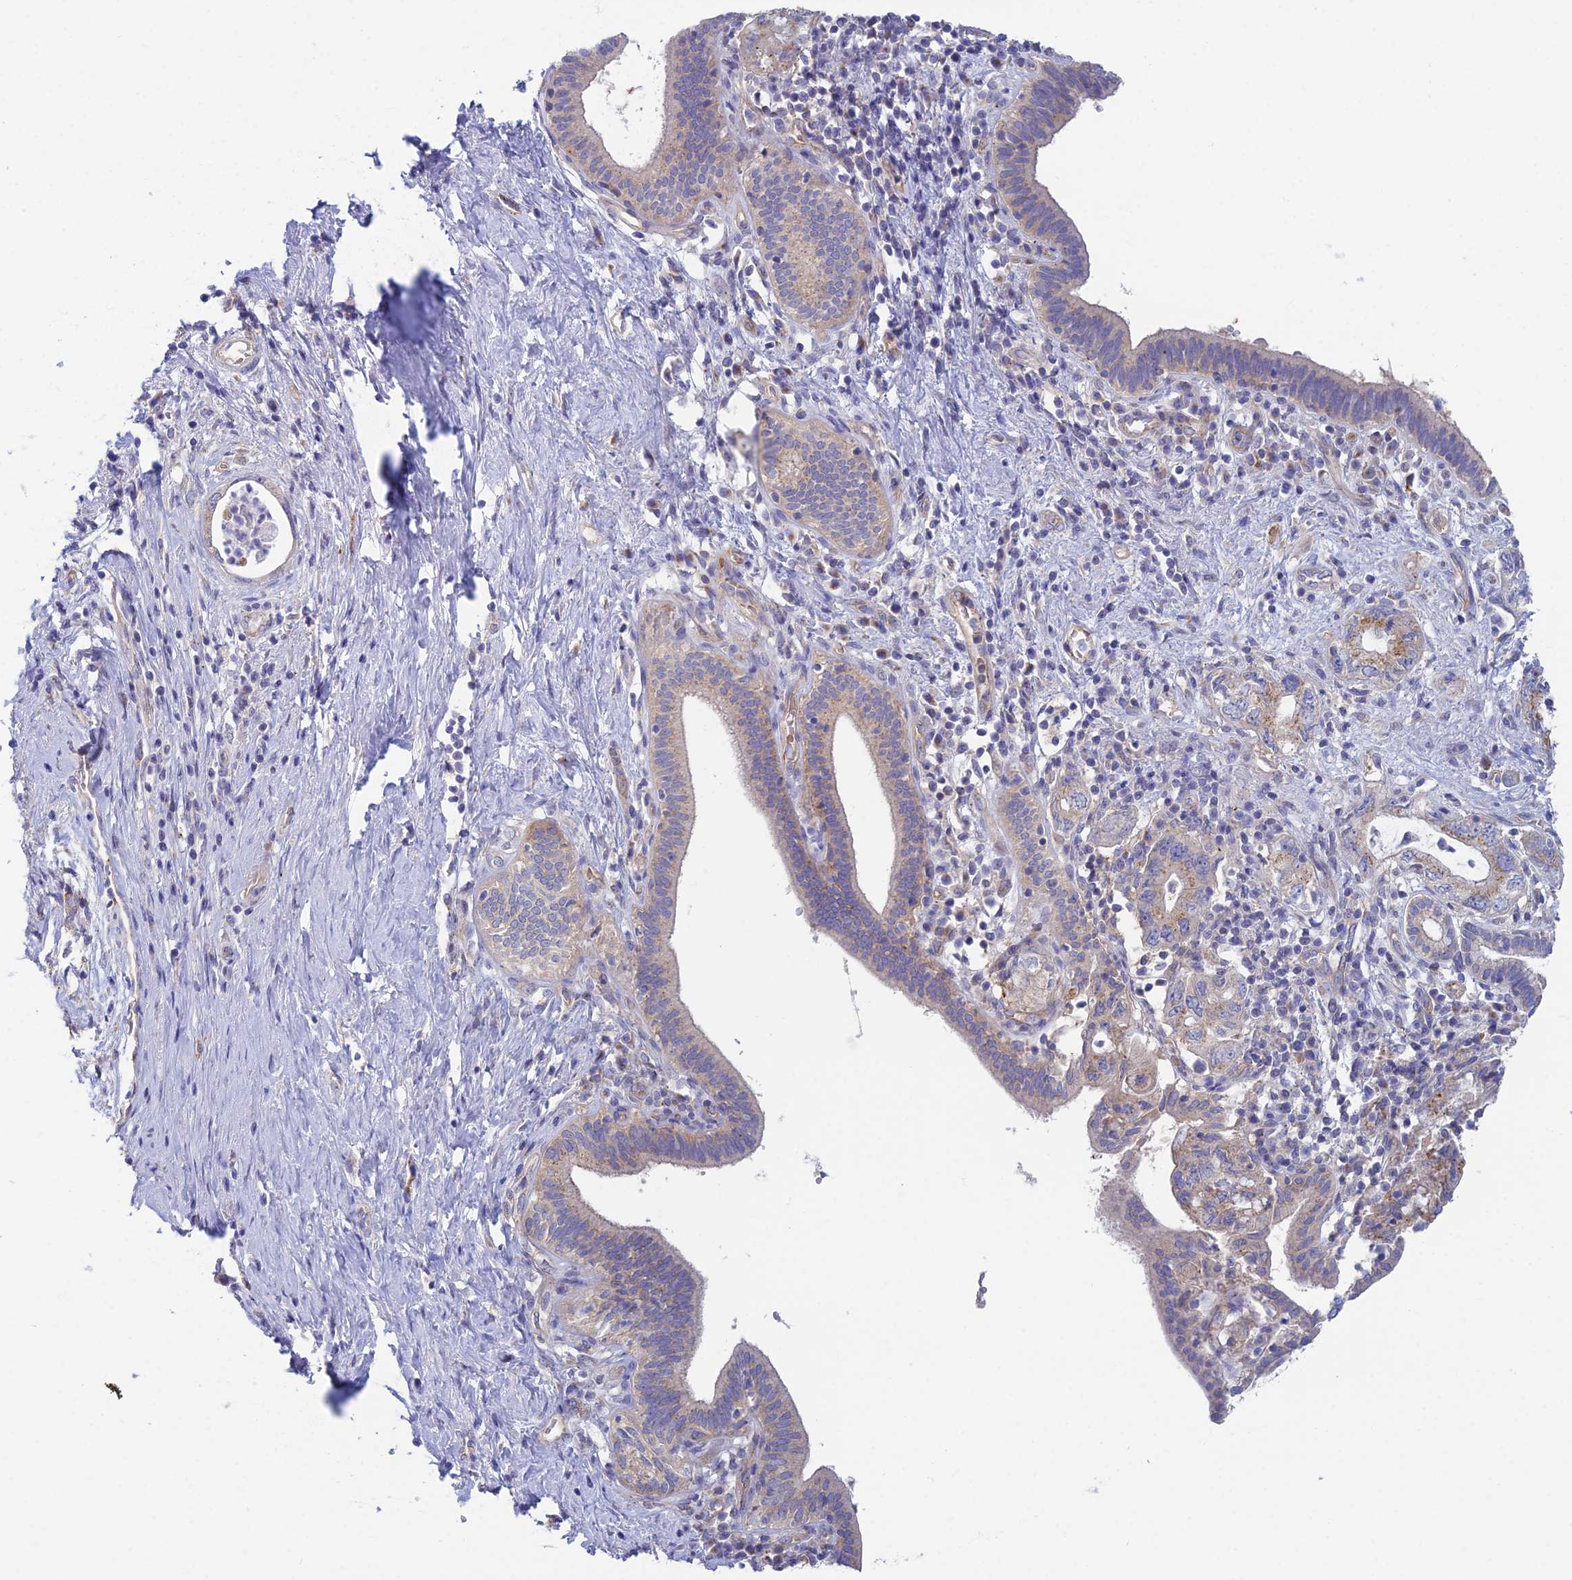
{"staining": {"intensity": "moderate", "quantity": "<25%", "location": "cytoplasmic/membranous"}, "tissue": "pancreatic cancer", "cell_type": "Tumor cells", "image_type": "cancer", "snomed": [{"axis": "morphology", "description": "Adenocarcinoma, NOS"}, {"axis": "topography", "description": "Pancreas"}], "caption": "Protein analysis of pancreatic cancer tissue shows moderate cytoplasmic/membranous expression in about <25% of tumor cells. Using DAB (3,3'-diaminobenzidine) (brown) and hematoxylin (blue) stains, captured at high magnification using brightfield microscopy.", "gene": "ZNF564", "patient": {"sex": "female", "age": 73}}